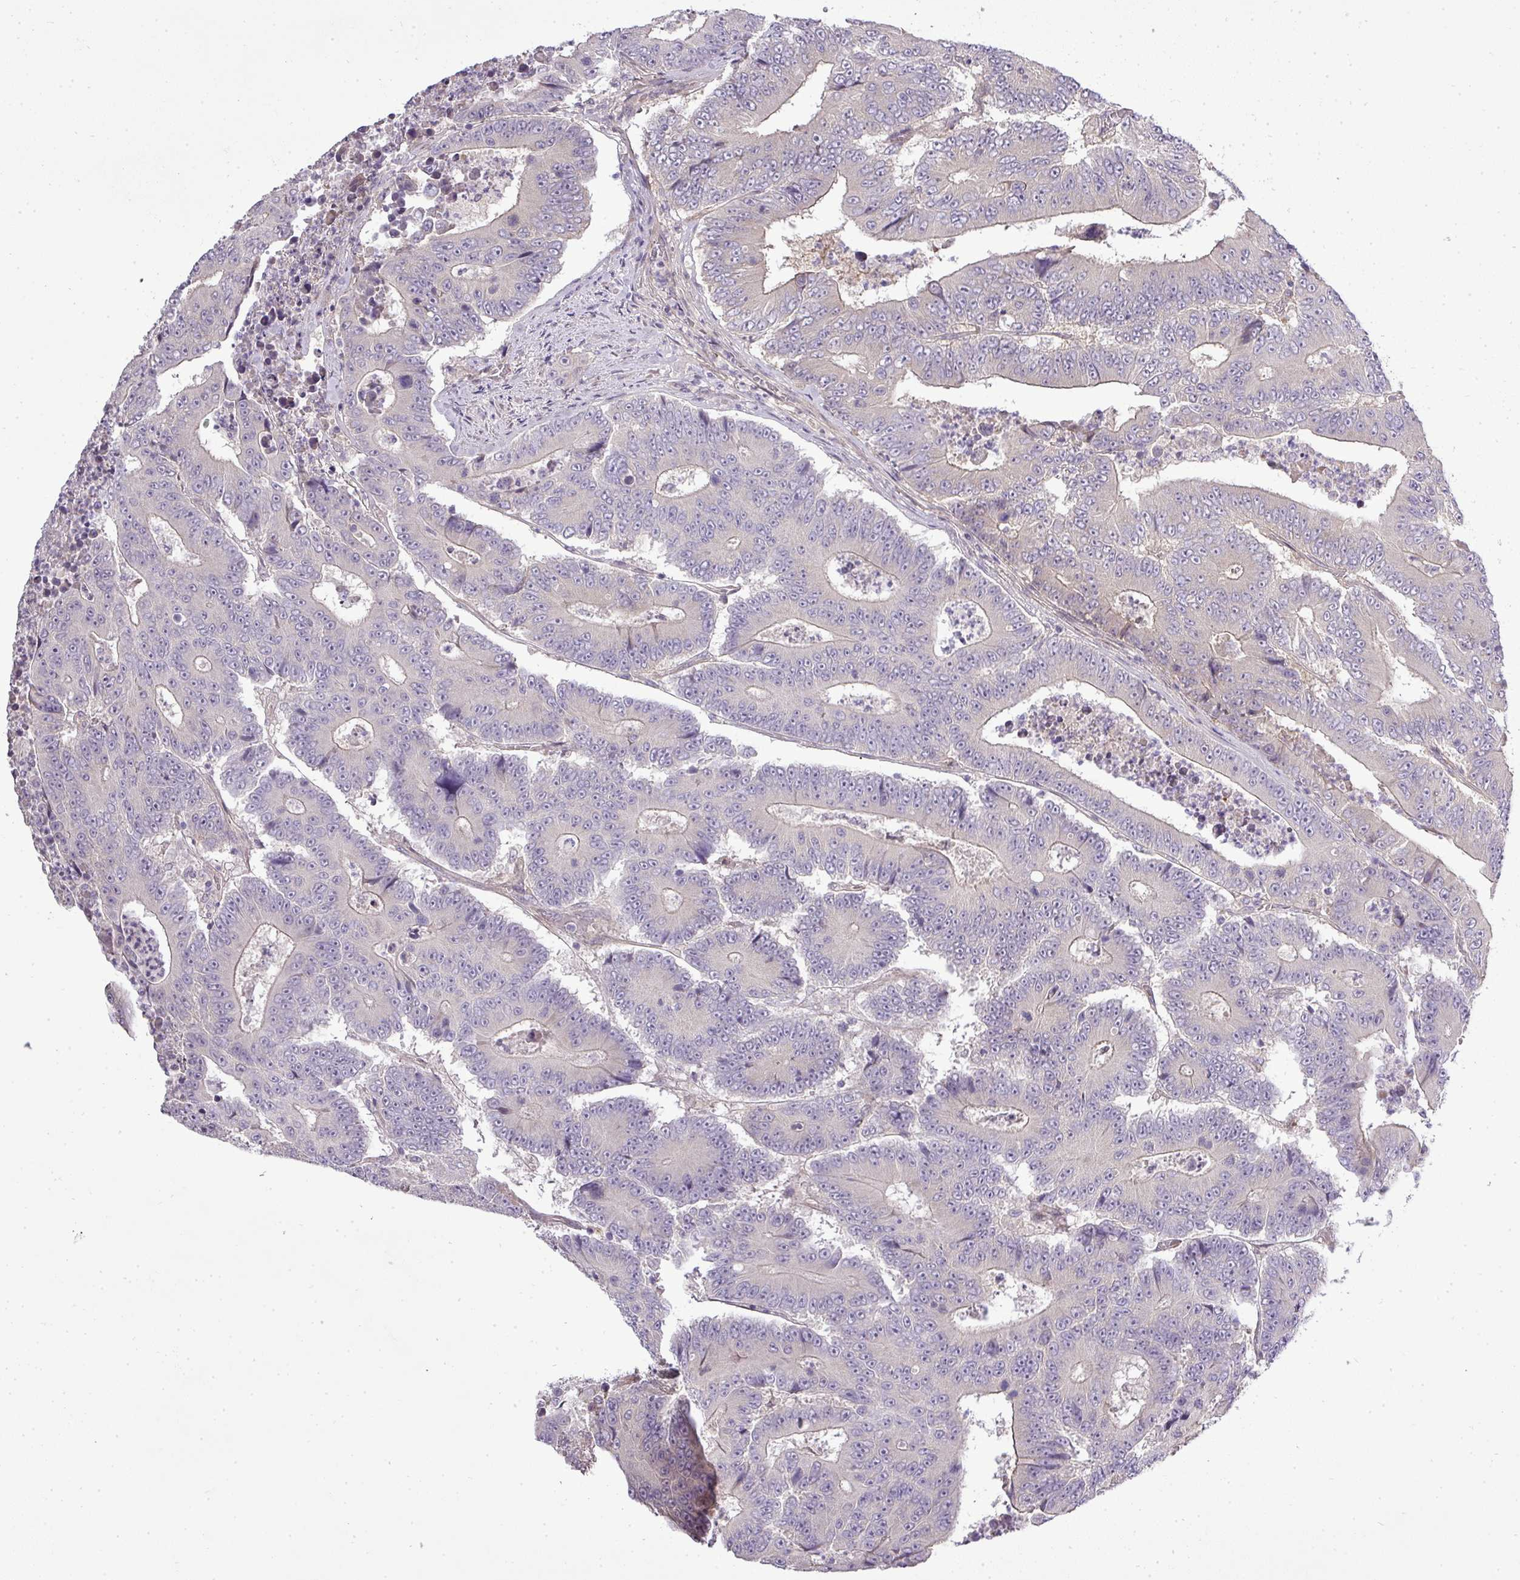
{"staining": {"intensity": "negative", "quantity": "none", "location": "none"}, "tissue": "colorectal cancer", "cell_type": "Tumor cells", "image_type": "cancer", "snomed": [{"axis": "morphology", "description": "Adenocarcinoma, NOS"}, {"axis": "topography", "description": "Colon"}], "caption": "This is an IHC histopathology image of adenocarcinoma (colorectal). There is no expression in tumor cells.", "gene": "PDRG1", "patient": {"sex": "male", "age": 83}}